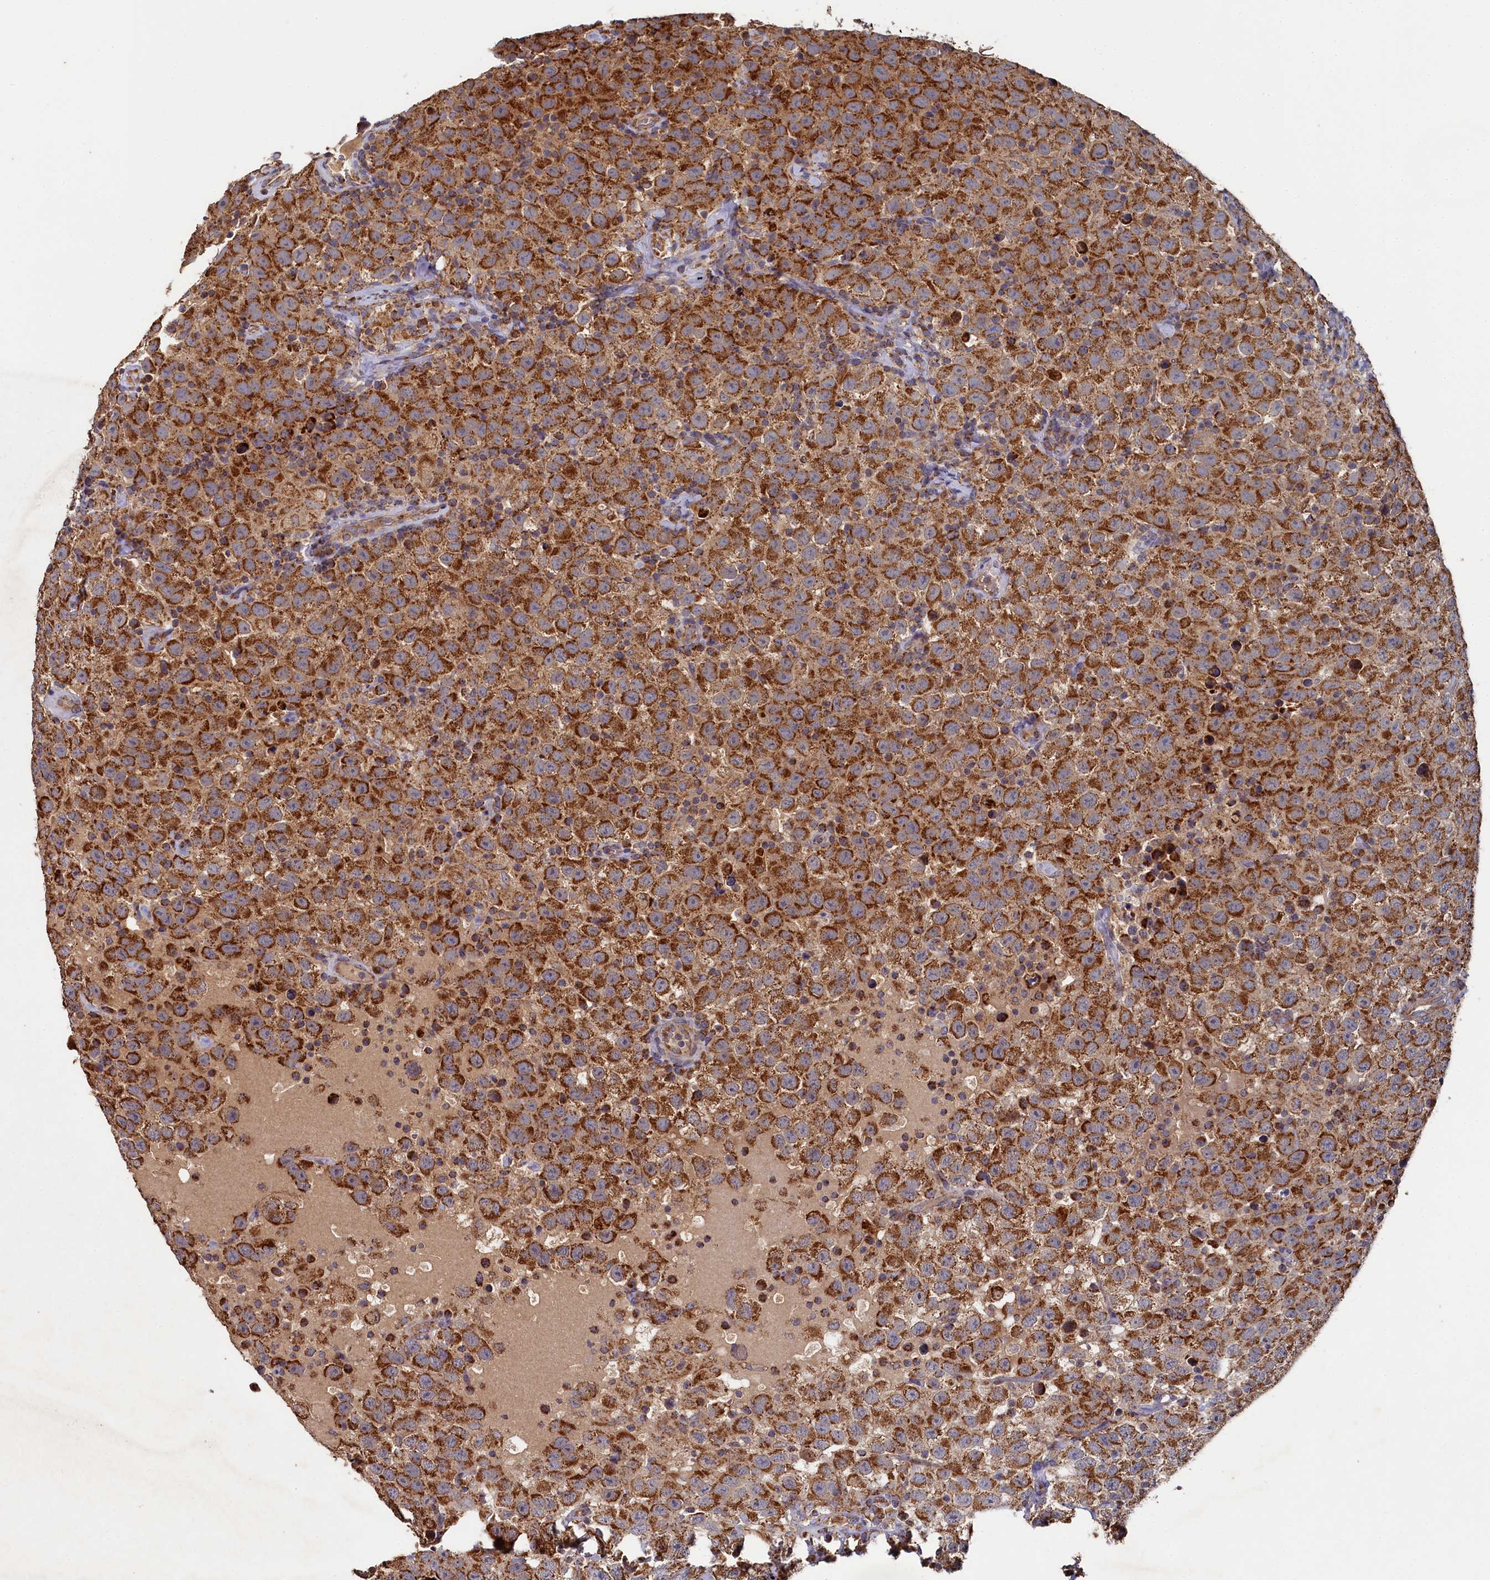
{"staining": {"intensity": "strong", "quantity": ">75%", "location": "cytoplasmic/membranous"}, "tissue": "testis cancer", "cell_type": "Tumor cells", "image_type": "cancer", "snomed": [{"axis": "morphology", "description": "Seminoma, NOS"}, {"axis": "topography", "description": "Testis"}], "caption": "Protein staining displays strong cytoplasmic/membranous staining in approximately >75% of tumor cells in seminoma (testis).", "gene": "HAUS2", "patient": {"sex": "male", "age": 41}}